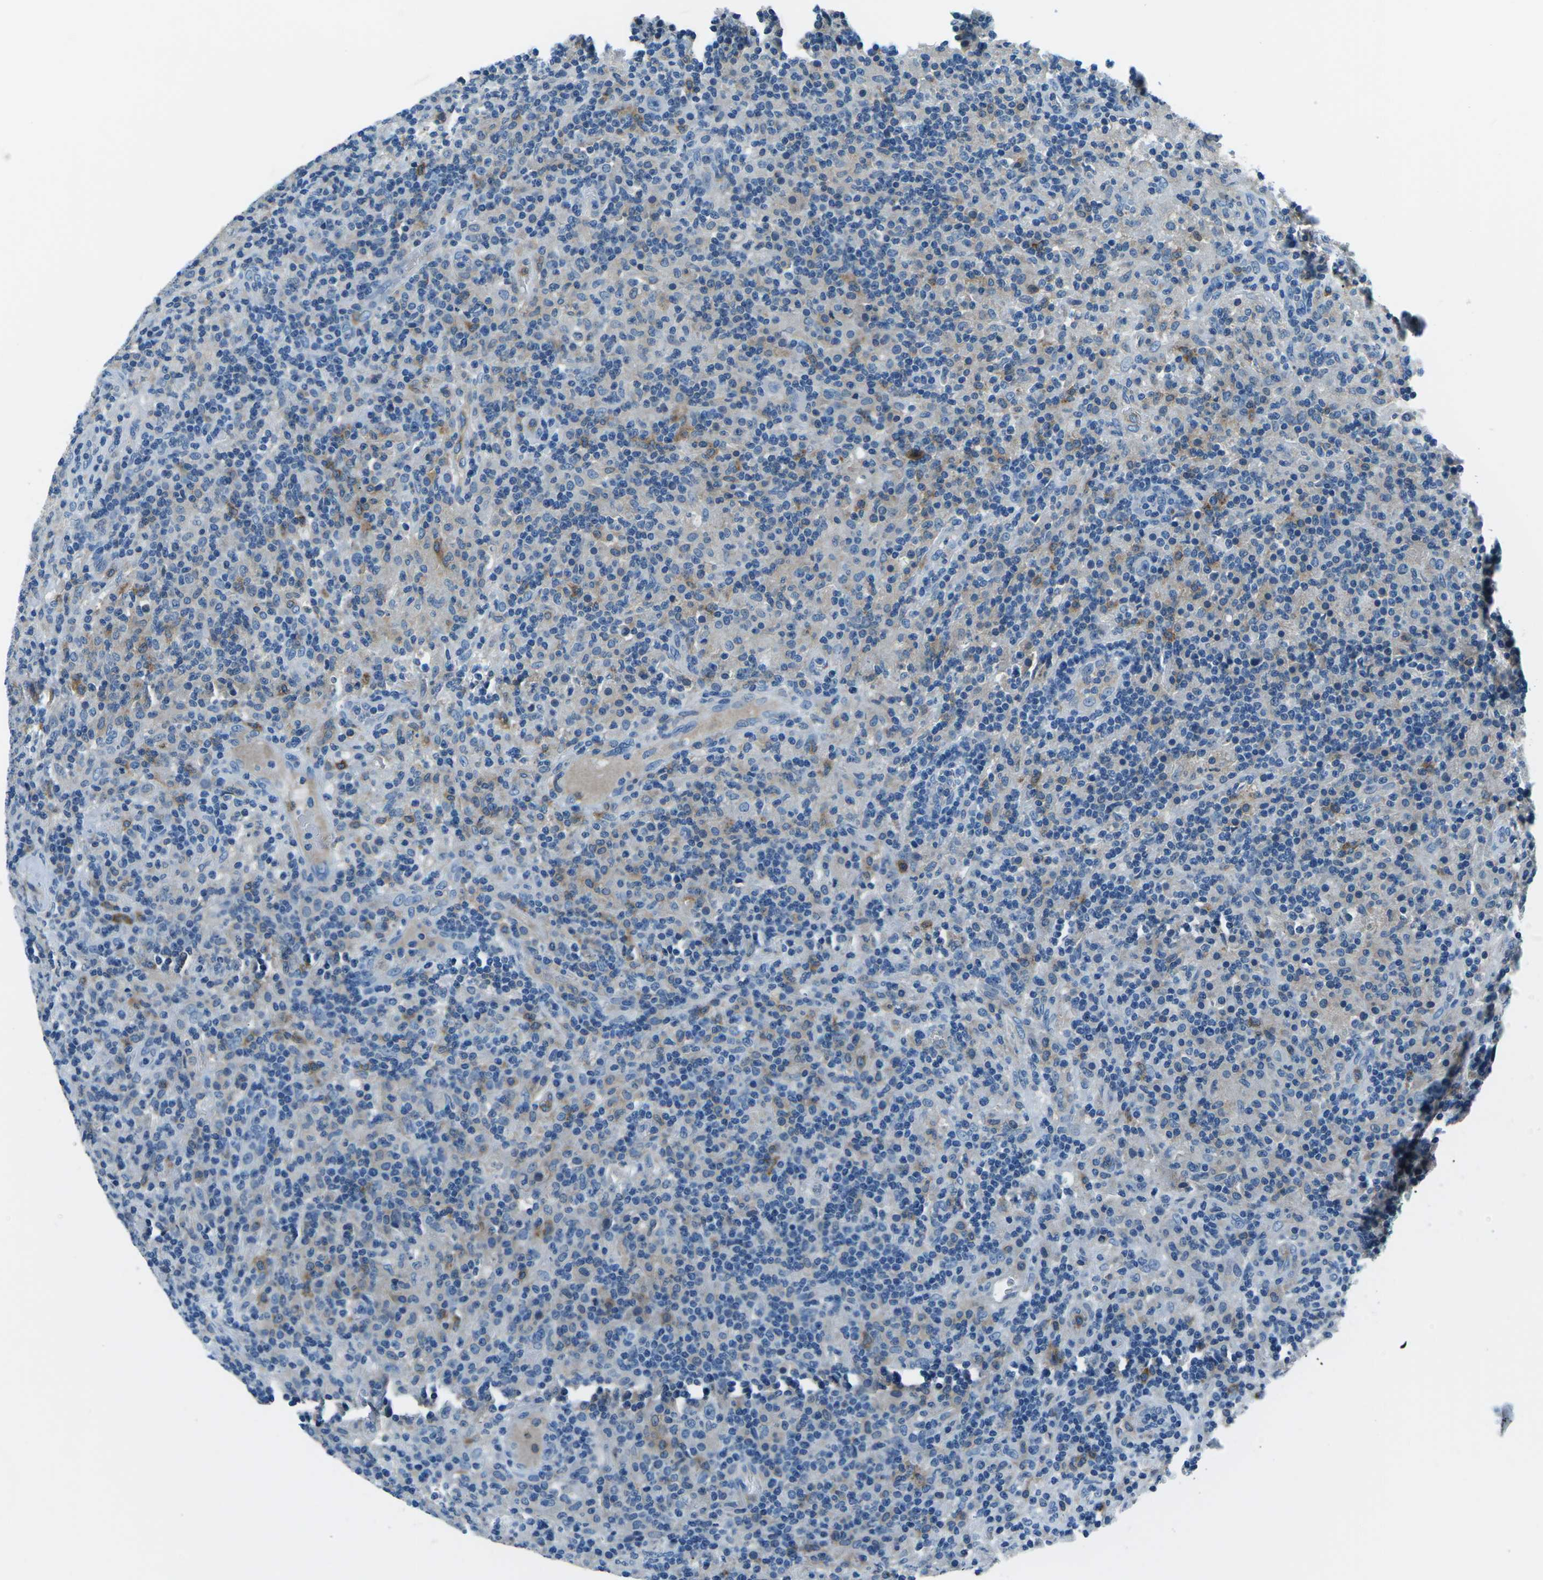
{"staining": {"intensity": "negative", "quantity": "none", "location": "none"}, "tissue": "lymphoma", "cell_type": "Tumor cells", "image_type": "cancer", "snomed": [{"axis": "morphology", "description": "Hodgkin's disease, NOS"}, {"axis": "topography", "description": "Lymph node"}], "caption": "Lymphoma was stained to show a protein in brown. There is no significant staining in tumor cells. (Stains: DAB immunohistochemistry with hematoxylin counter stain, Microscopy: brightfield microscopy at high magnification).", "gene": "CD1D", "patient": {"sex": "male", "age": 70}}